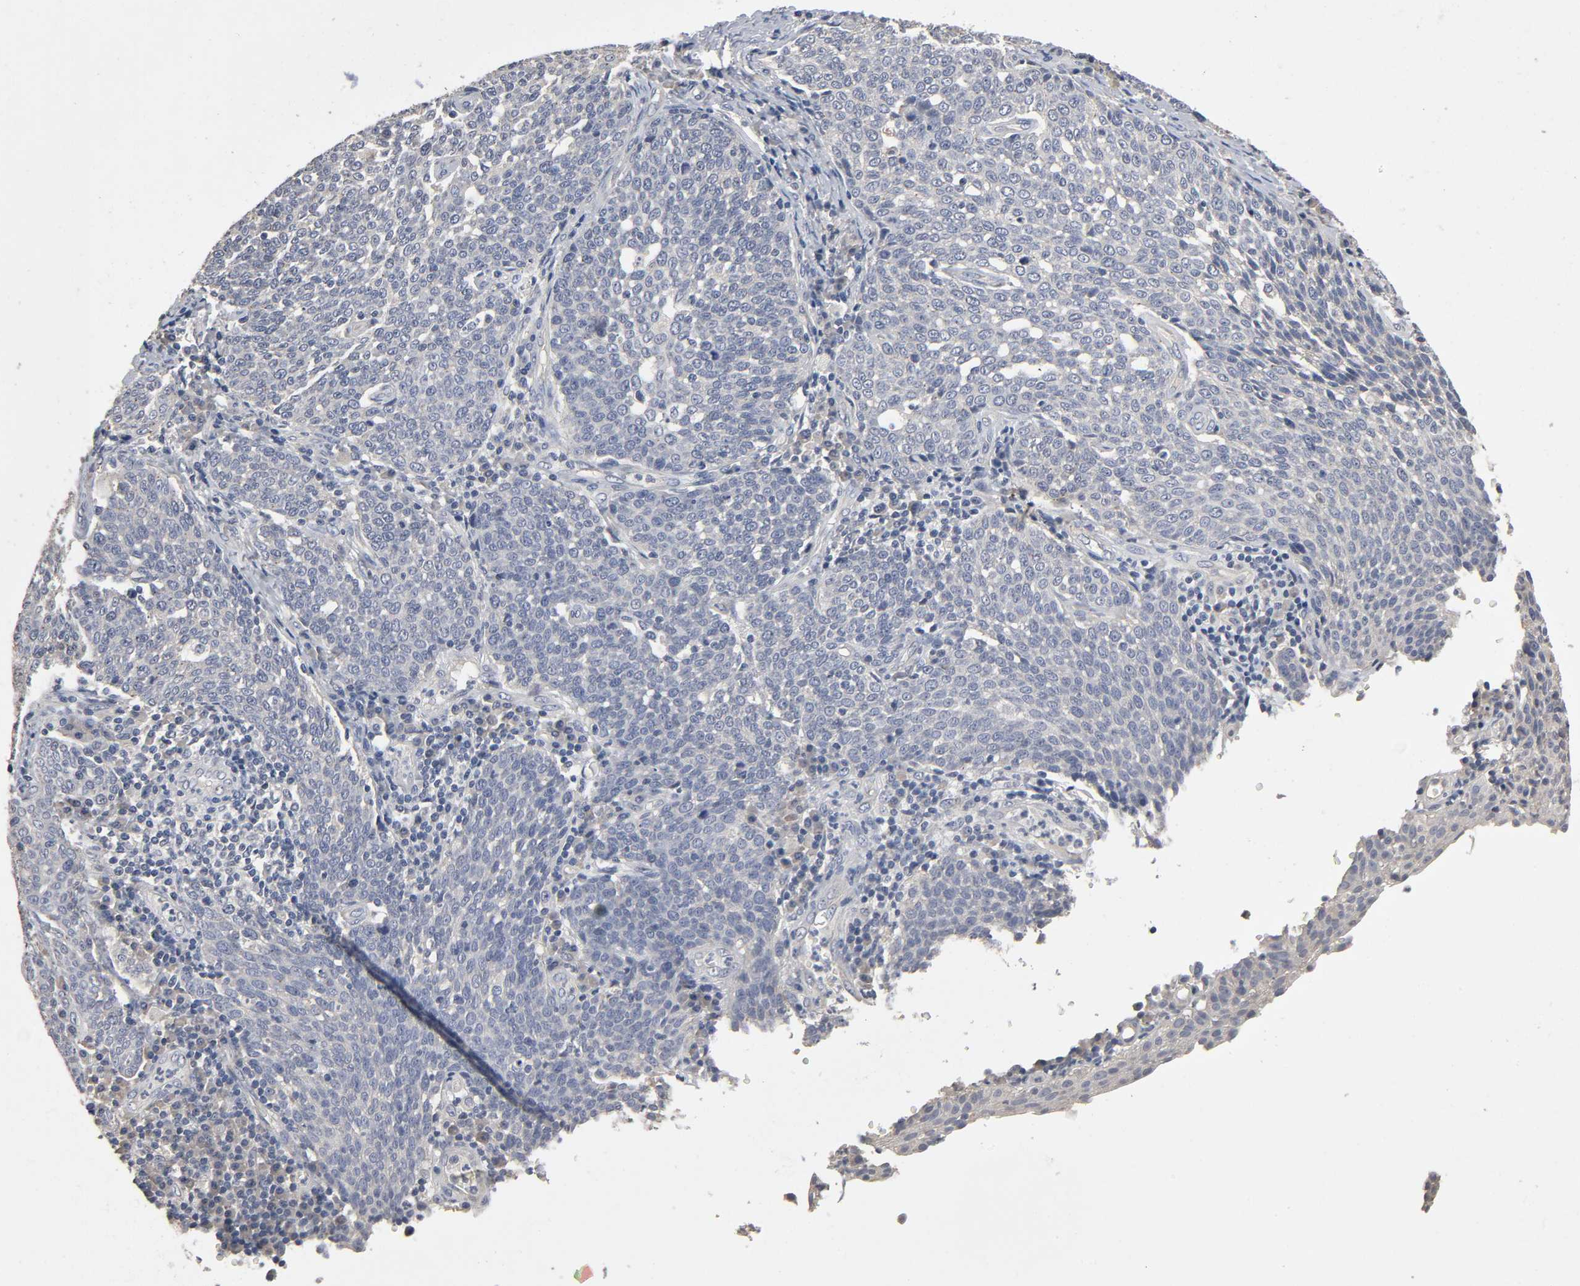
{"staining": {"intensity": "negative", "quantity": "none", "location": "none"}, "tissue": "cervical cancer", "cell_type": "Tumor cells", "image_type": "cancer", "snomed": [{"axis": "morphology", "description": "Squamous cell carcinoma, NOS"}, {"axis": "topography", "description": "Cervix"}], "caption": "A histopathology image of human cervical cancer is negative for staining in tumor cells.", "gene": "SLC10A2", "patient": {"sex": "female", "age": 34}}